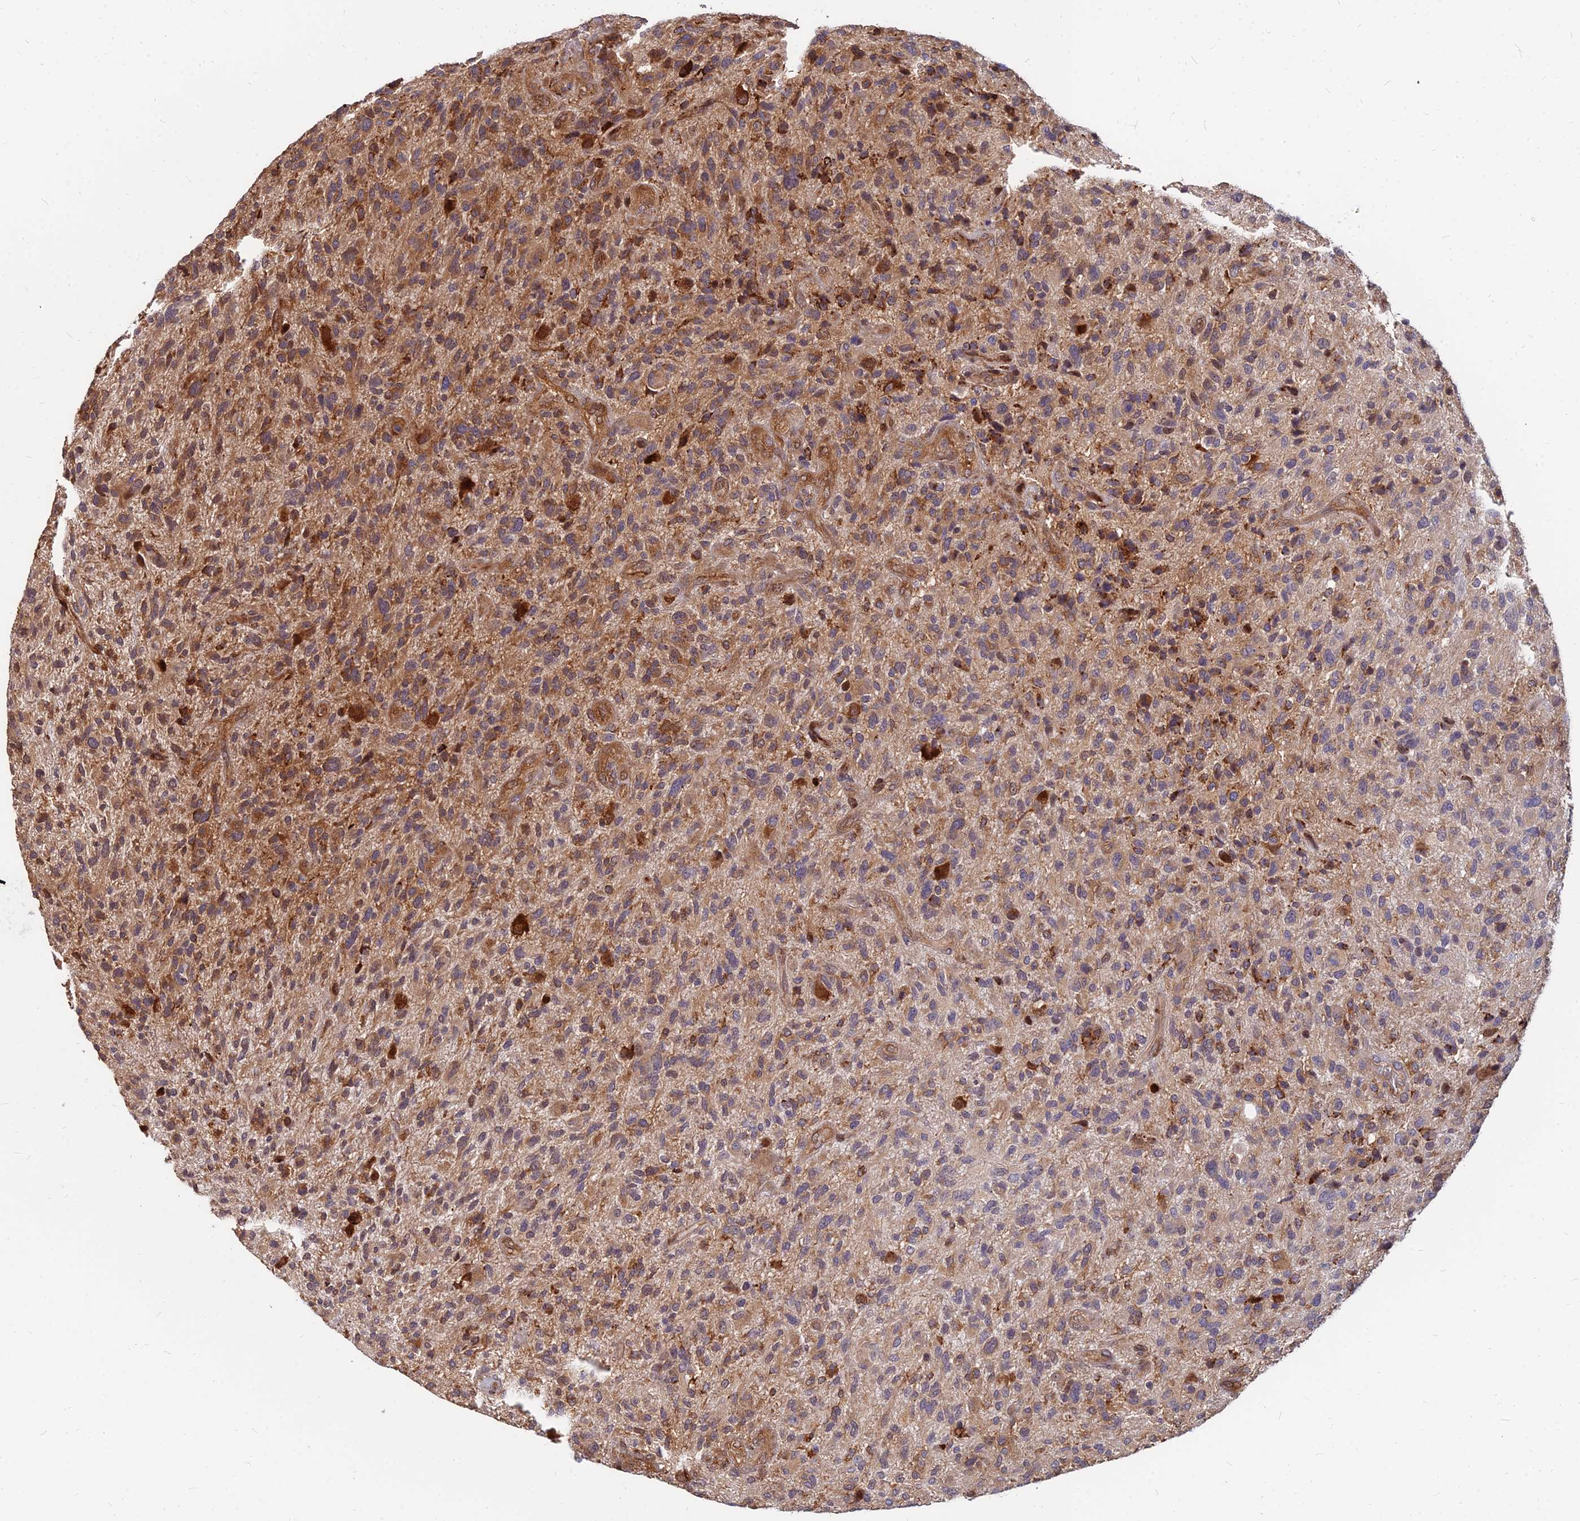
{"staining": {"intensity": "moderate", "quantity": "25%-75%", "location": "cytoplasmic/membranous"}, "tissue": "glioma", "cell_type": "Tumor cells", "image_type": "cancer", "snomed": [{"axis": "morphology", "description": "Glioma, malignant, High grade"}, {"axis": "topography", "description": "Brain"}], "caption": "Tumor cells show moderate cytoplasmic/membranous expression in about 25%-75% of cells in glioma. (DAB = brown stain, brightfield microscopy at high magnification).", "gene": "CCT6B", "patient": {"sex": "male", "age": 47}}